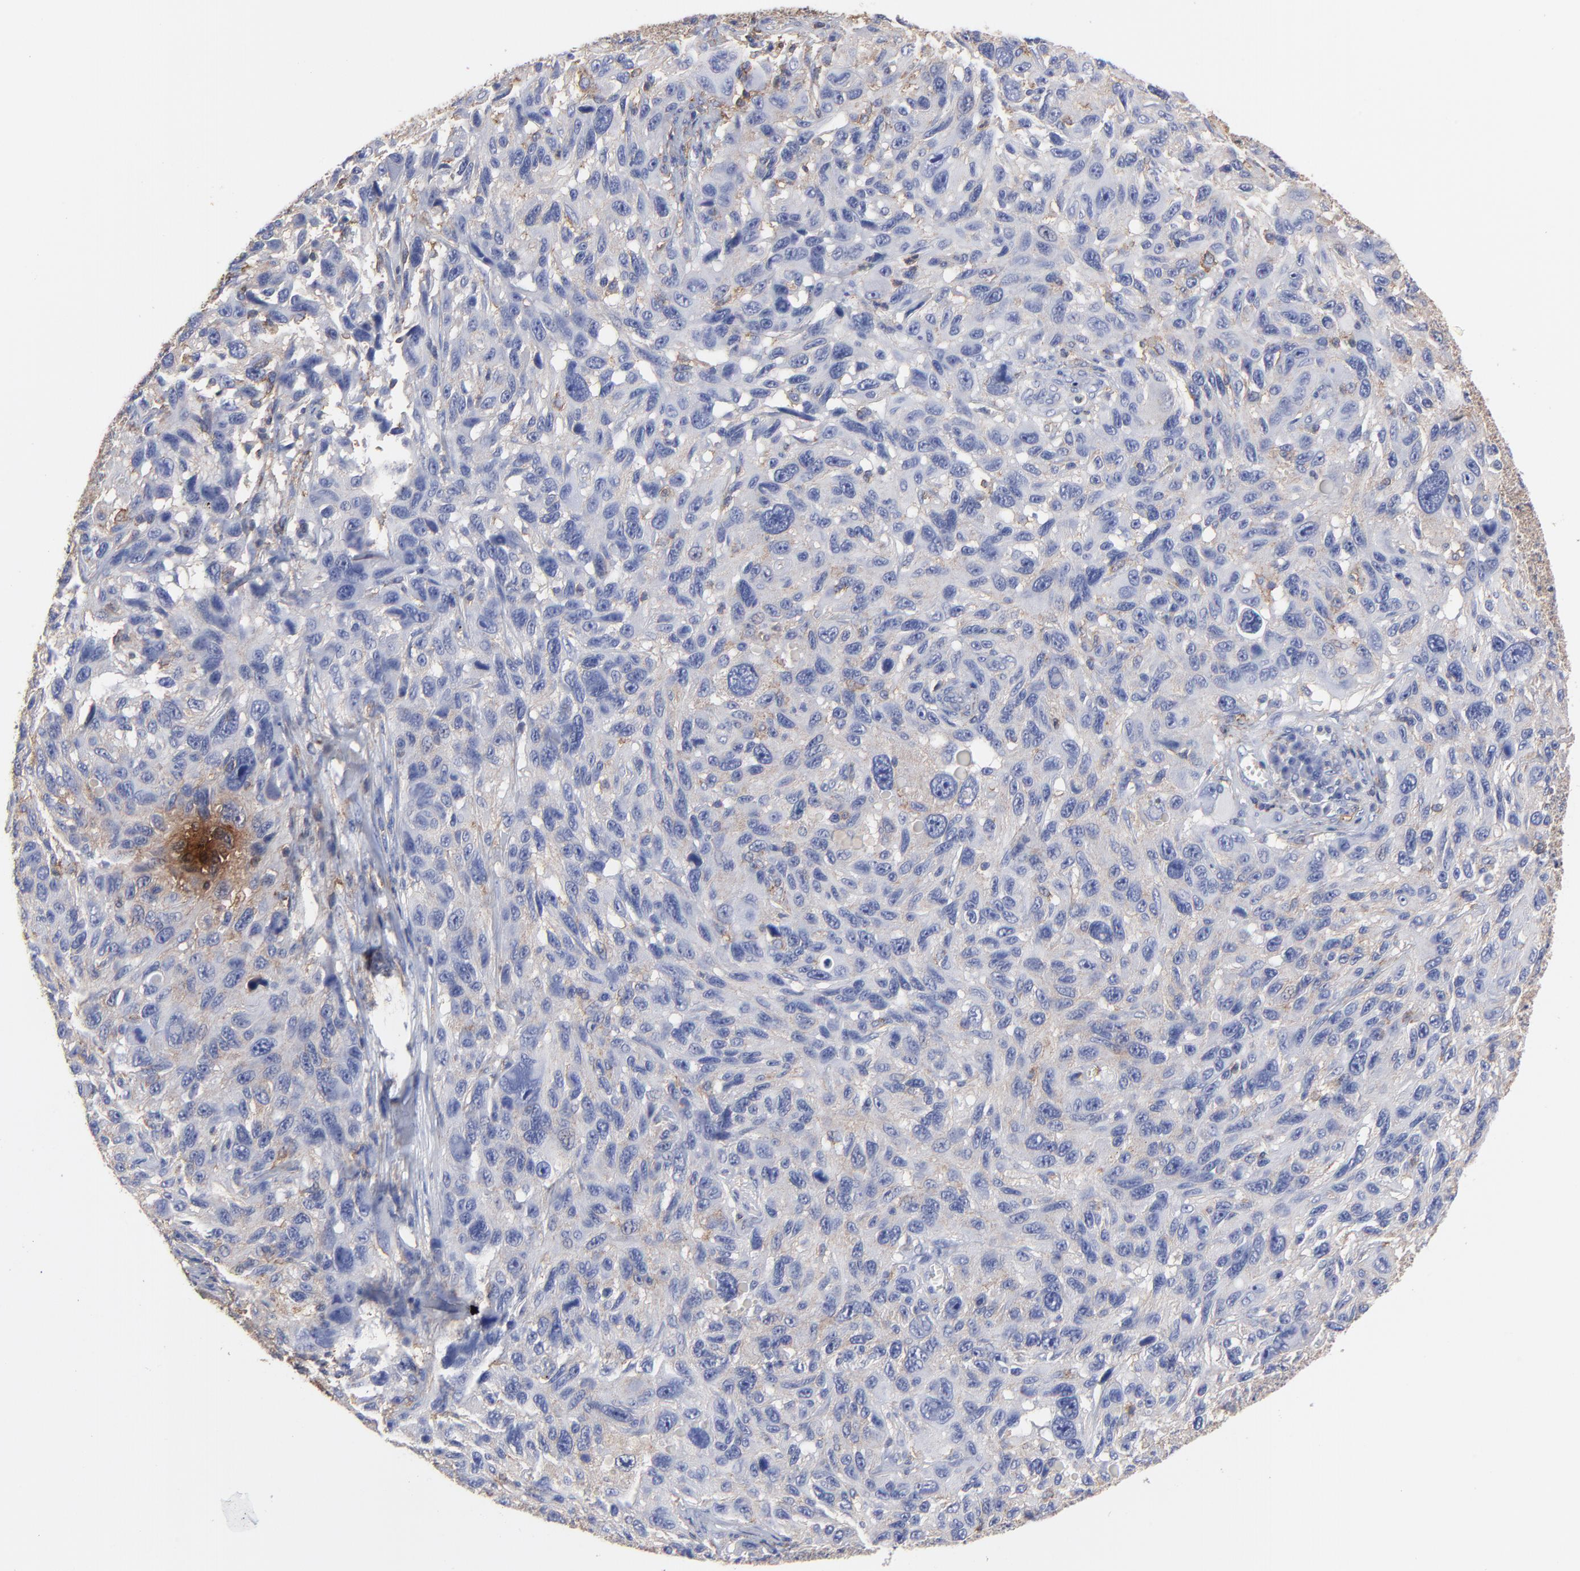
{"staining": {"intensity": "weak", "quantity": ">75%", "location": "cytoplasmic/membranous"}, "tissue": "melanoma", "cell_type": "Tumor cells", "image_type": "cancer", "snomed": [{"axis": "morphology", "description": "Malignant melanoma, NOS"}, {"axis": "topography", "description": "Skin"}], "caption": "This is an image of immunohistochemistry staining of melanoma, which shows weak expression in the cytoplasmic/membranous of tumor cells.", "gene": "ASL", "patient": {"sex": "male", "age": 53}}